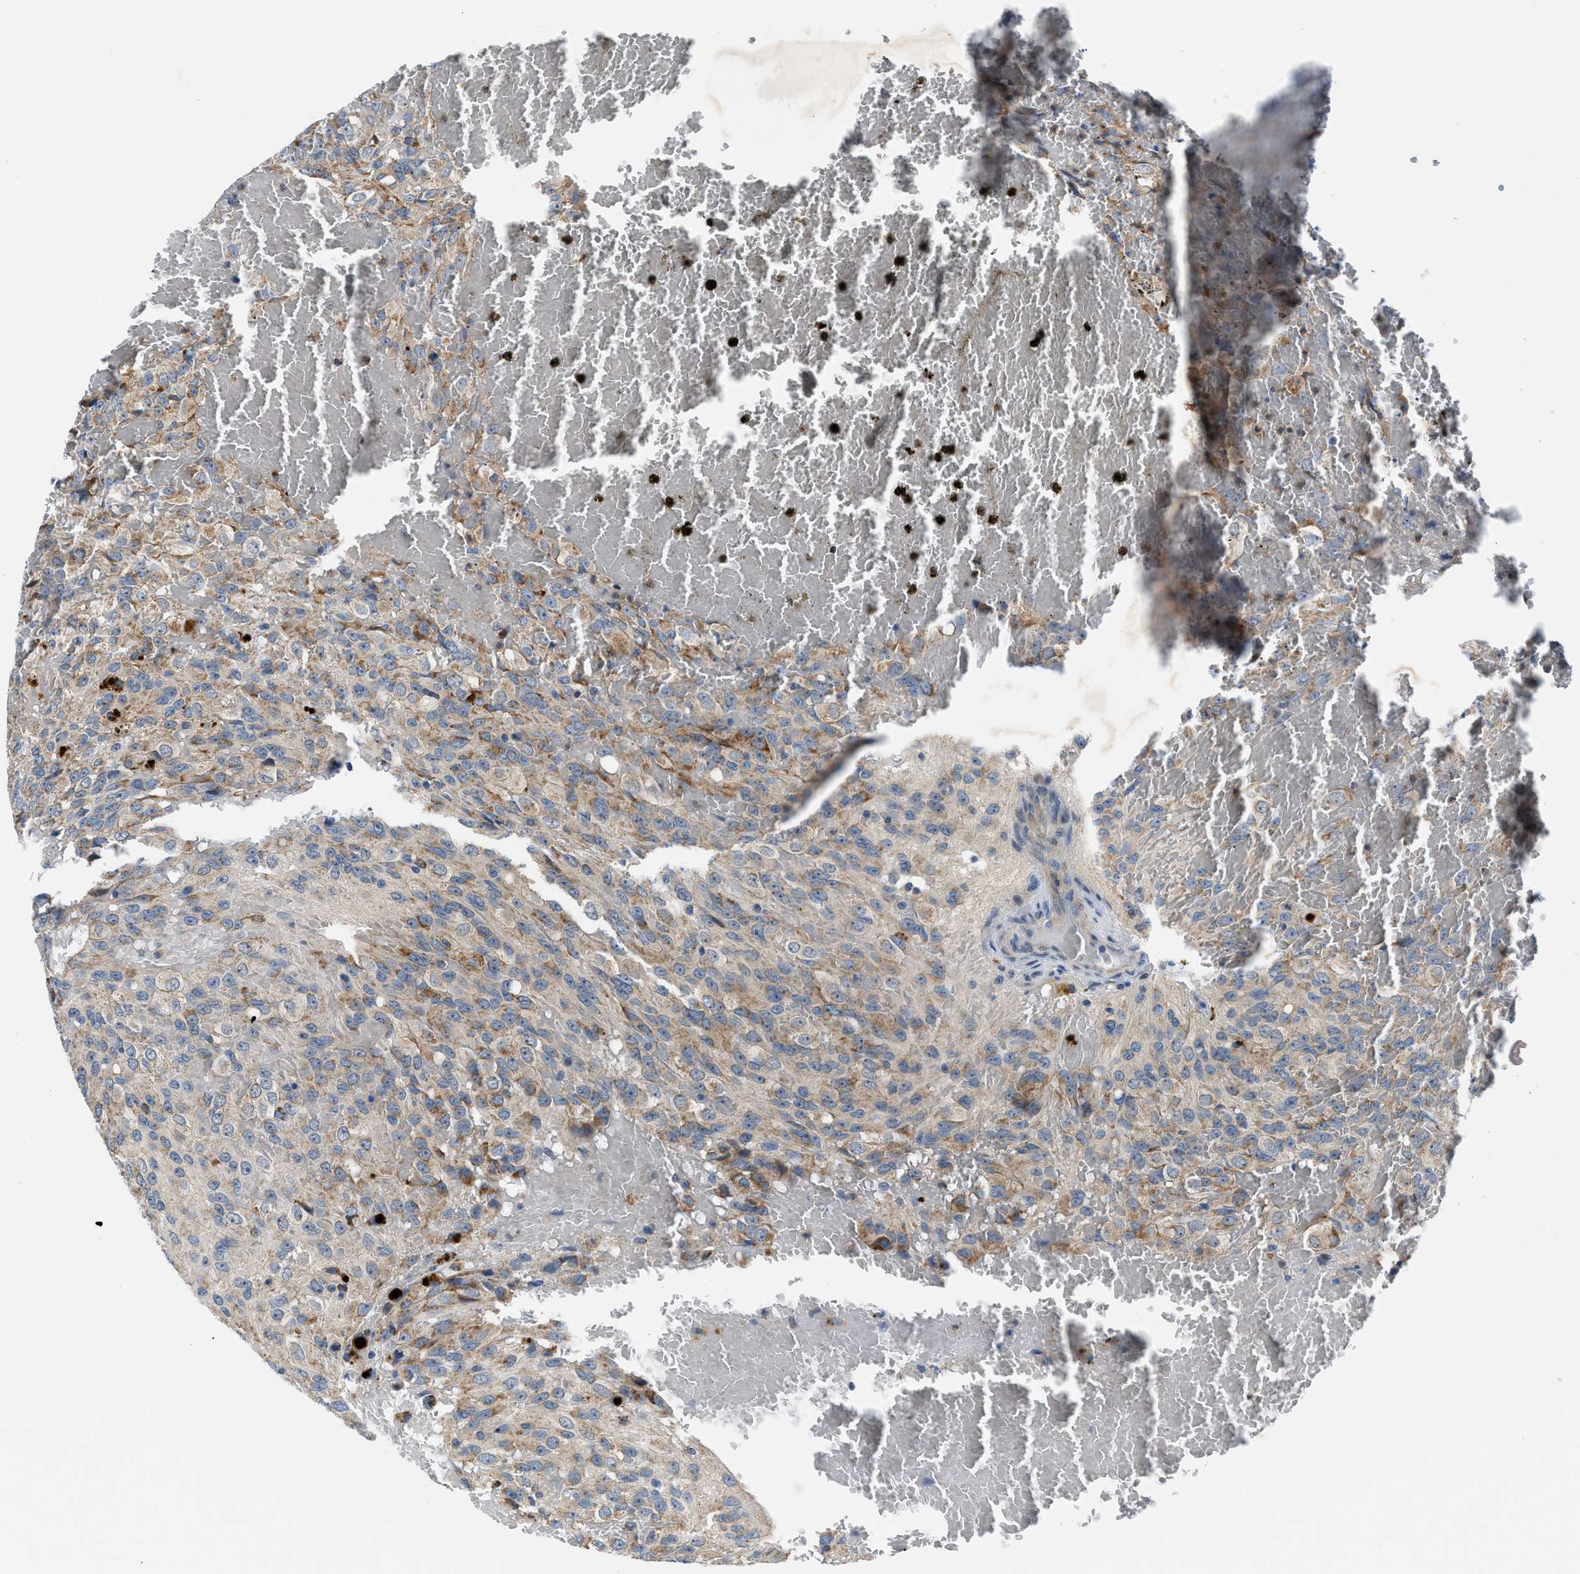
{"staining": {"intensity": "moderate", "quantity": "25%-75%", "location": "cytoplasmic/membranous"}, "tissue": "glioma", "cell_type": "Tumor cells", "image_type": "cancer", "snomed": [{"axis": "morphology", "description": "Glioma, malignant, High grade"}, {"axis": "topography", "description": "Brain"}], "caption": "Brown immunohistochemical staining in human glioma shows moderate cytoplasmic/membranous staining in approximately 25%-75% of tumor cells.", "gene": "ADGRE3", "patient": {"sex": "male", "age": 32}}